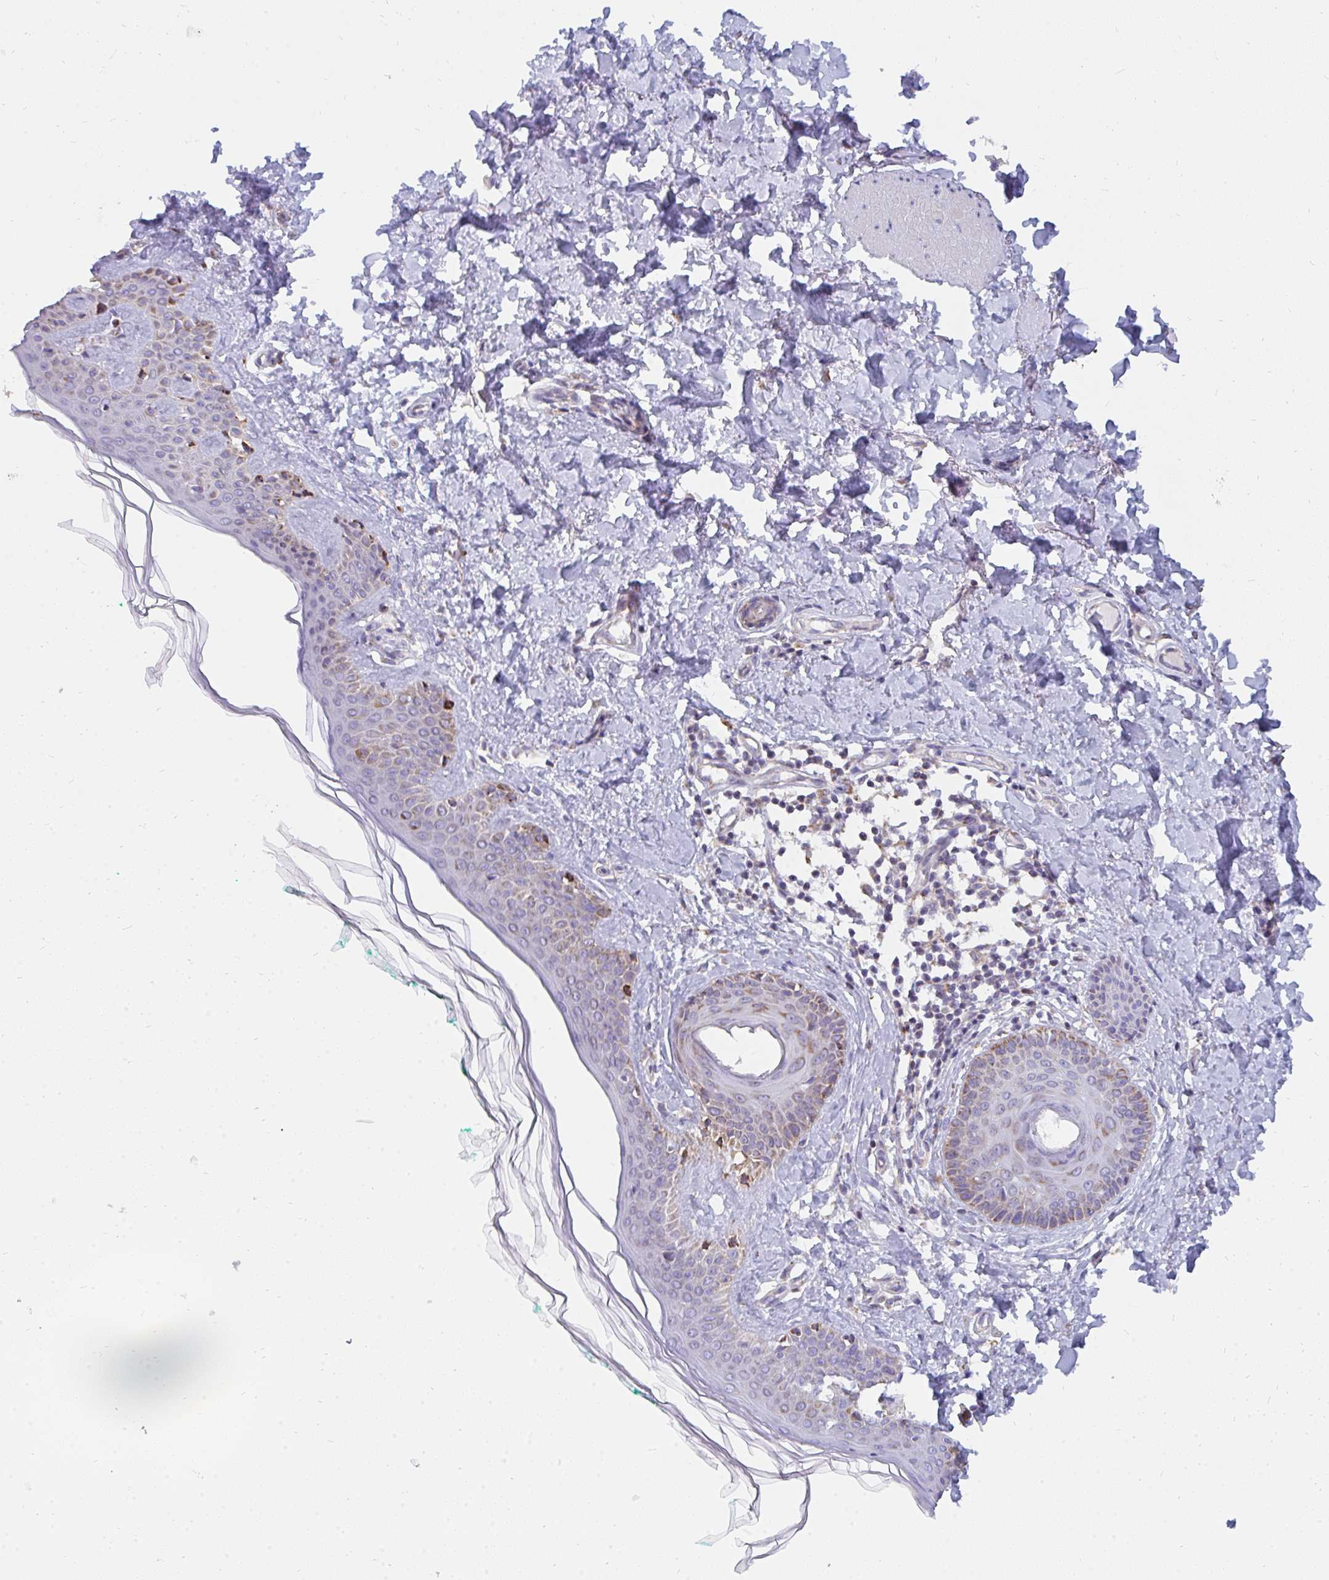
{"staining": {"intensity": "negative", "quantity": "none", "location": "none"}, "tissue": "skin", "cell_type": "Fibroblasts", "image_type": "normal", "snomed": [{"axis": "morphology", "description": "Normal tissue, NOS"}, {"axis": "topography", "description": "Skin"}, {"axis": "topography", "description": "Peripheral nerve tissue"}], "caption": "The micrograph shows no staining of fibroblasts in normal skin. (Brightfield microscopy of DAB immunohistochemistry at high magnification).", "gene": "PC", "patient": {"sex": "female", "age": 45}}